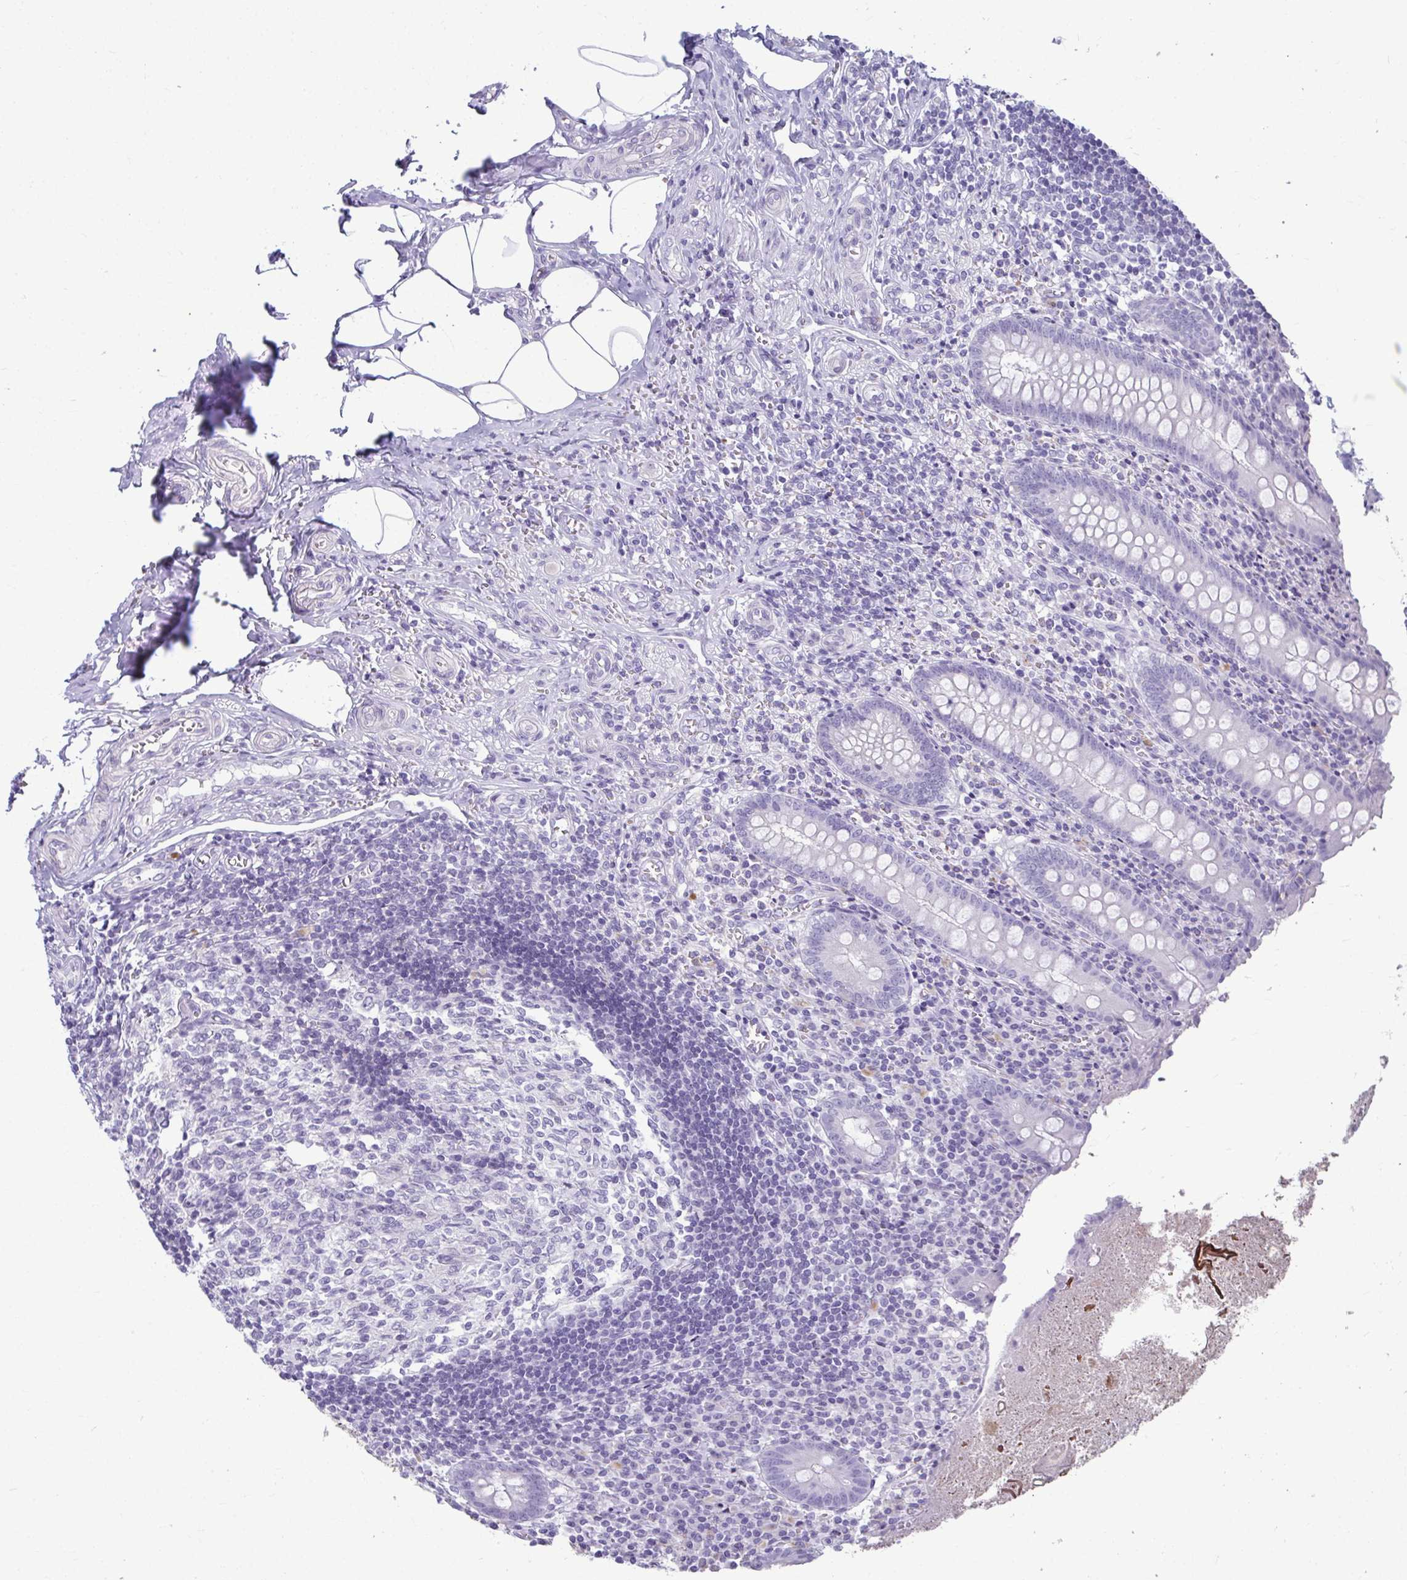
{"staining": {"intensity": "negative", "quantity": "none", "location": "none"}, "tissue": "appendix", "cell_type": "Glandular cells", "image_type": "normal", "snomed": [{"axis": "morphology", "description": "Normal tissue, NOS"}, {"axis": "topography", "description": "Appendix"}], "caption": "A high-resolution image shows immunohistochemistry staining of unremarkable appendix, which exhibits no significant positivity in glandular cells.", "gene": "SERPINI1", "patient": {"sex": "female", "age": 17}}